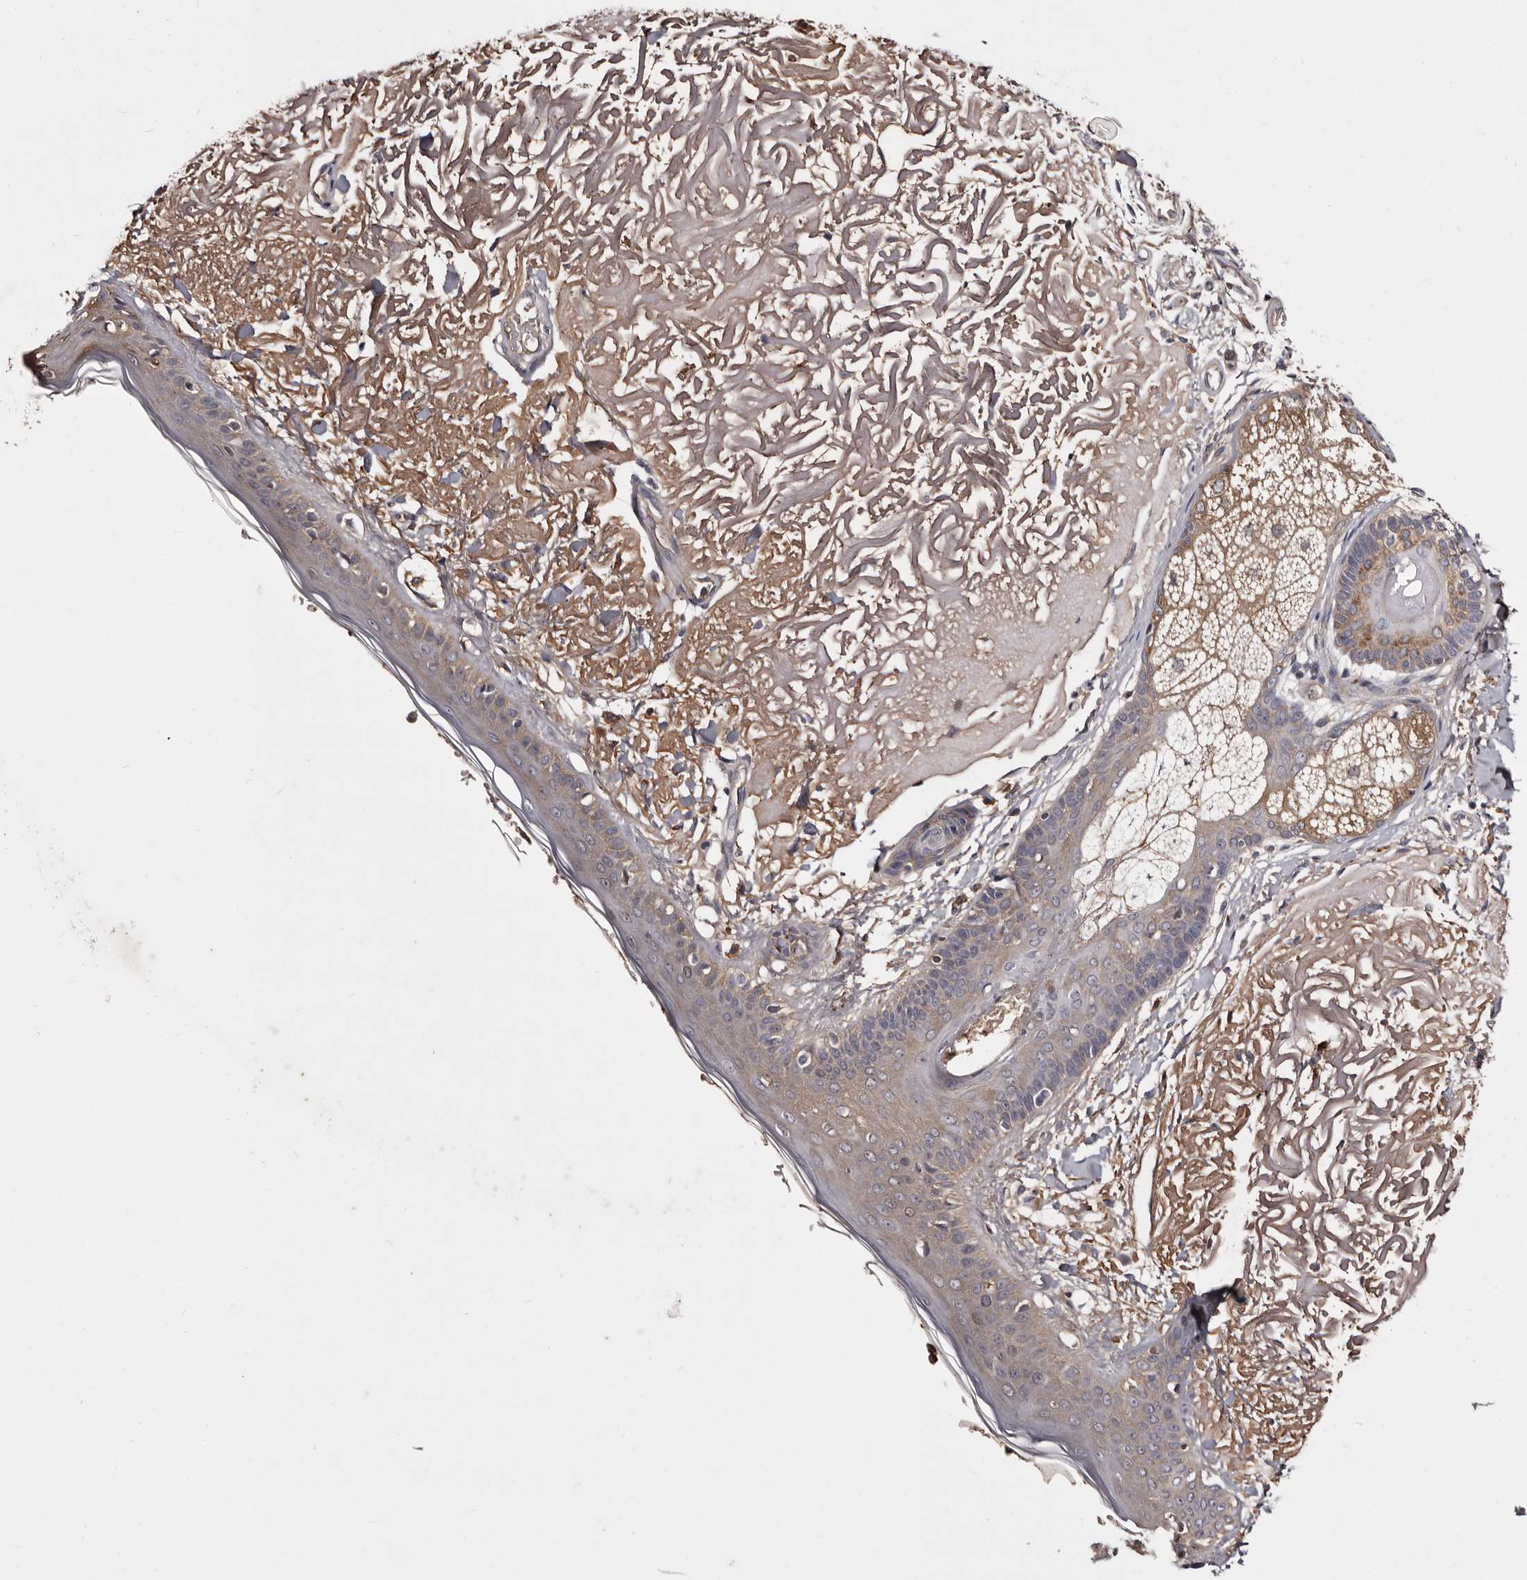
{"staining": {"intensity": "weak", "quantity": ">75%", "location": "cytoplasmic/membranous"}, "tissue": "skin", "cell_type": "Fibroblasts", "image_type": "normal", "snomed": [{"axis": "morphology", "description": "Normal tissue, NOS"}, {"axis": "topography", "description": "Skin"}, {"axis": "topography", "description": "Skeletal muscle"}], "caption": "A brown stain highlights weak cytoplasmic/membranous expression of a protein in fibroblasts of unremarkable skin. The staining was performed using DAB, with brown indicating positive protein expression. Nuclei are stained blue with hematoxylin.", "gene": "CYP1B1", "patient": {"sex": "male", "age": 83}}